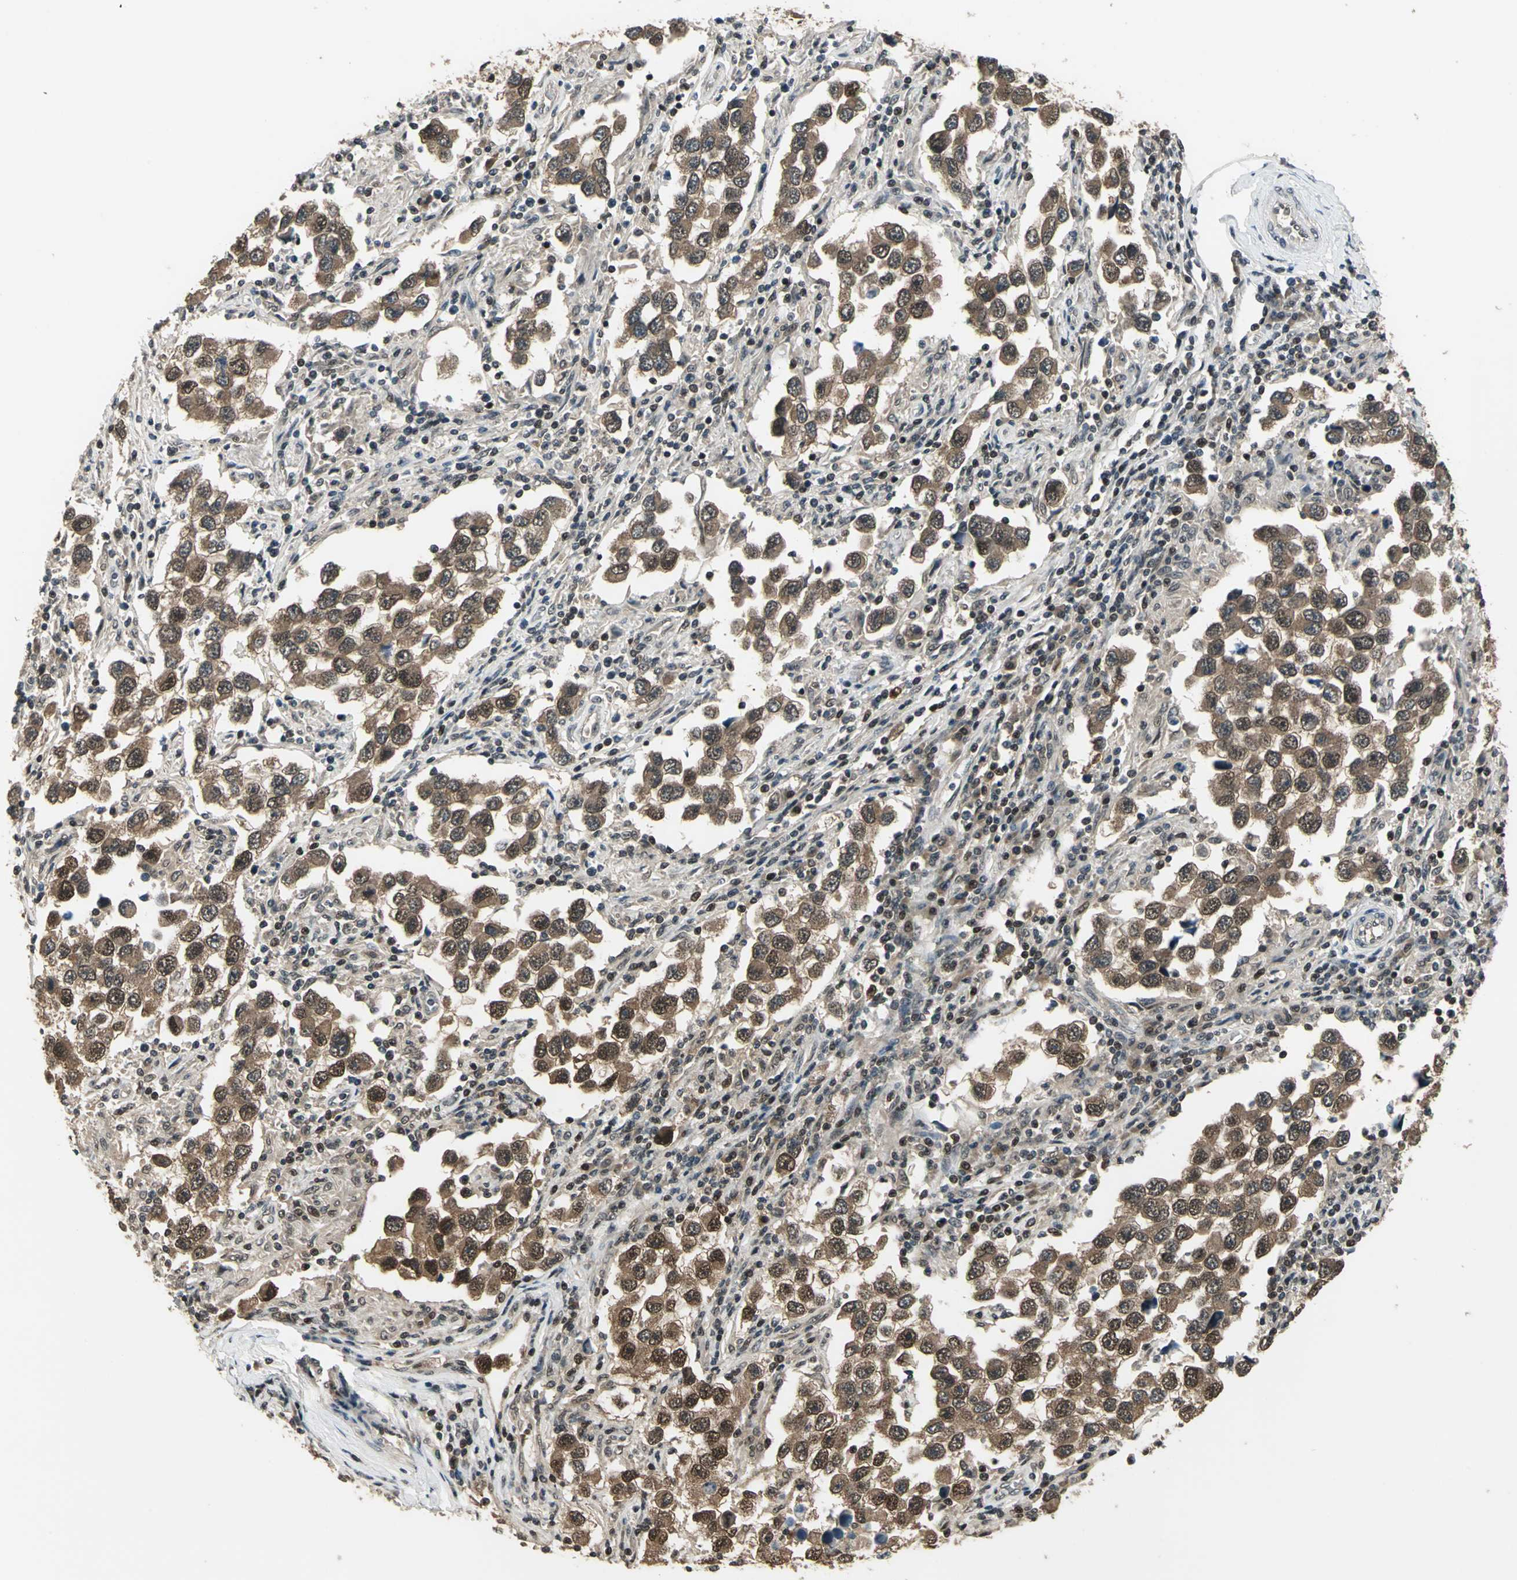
{"staining": {"intensity": "moderate", "quantity": ">75%", "location": "cytoplasmic/membranous,nuclear"}, "tissue": "testis cancer", "cell_type": "Tumor cells", "image_type": "cancer", "snomed": [{"axis": "morphology", "description": "Carcinoma, Embryonal, NOS"}, {"axis": "topography", "description": "Testis"}], "caption": "Immunohistochemical staining of testis cancer (embryonal carcinoma) displays medium levels of moderate cytoplasmic/membranous and nuclear protein staining in about >75% of tumor cells. (brown staining indicates protein expression, while blue staining denotes nuclei).", "gene": "PSMC3", "patient": {"sex": "male", "age": 21}}